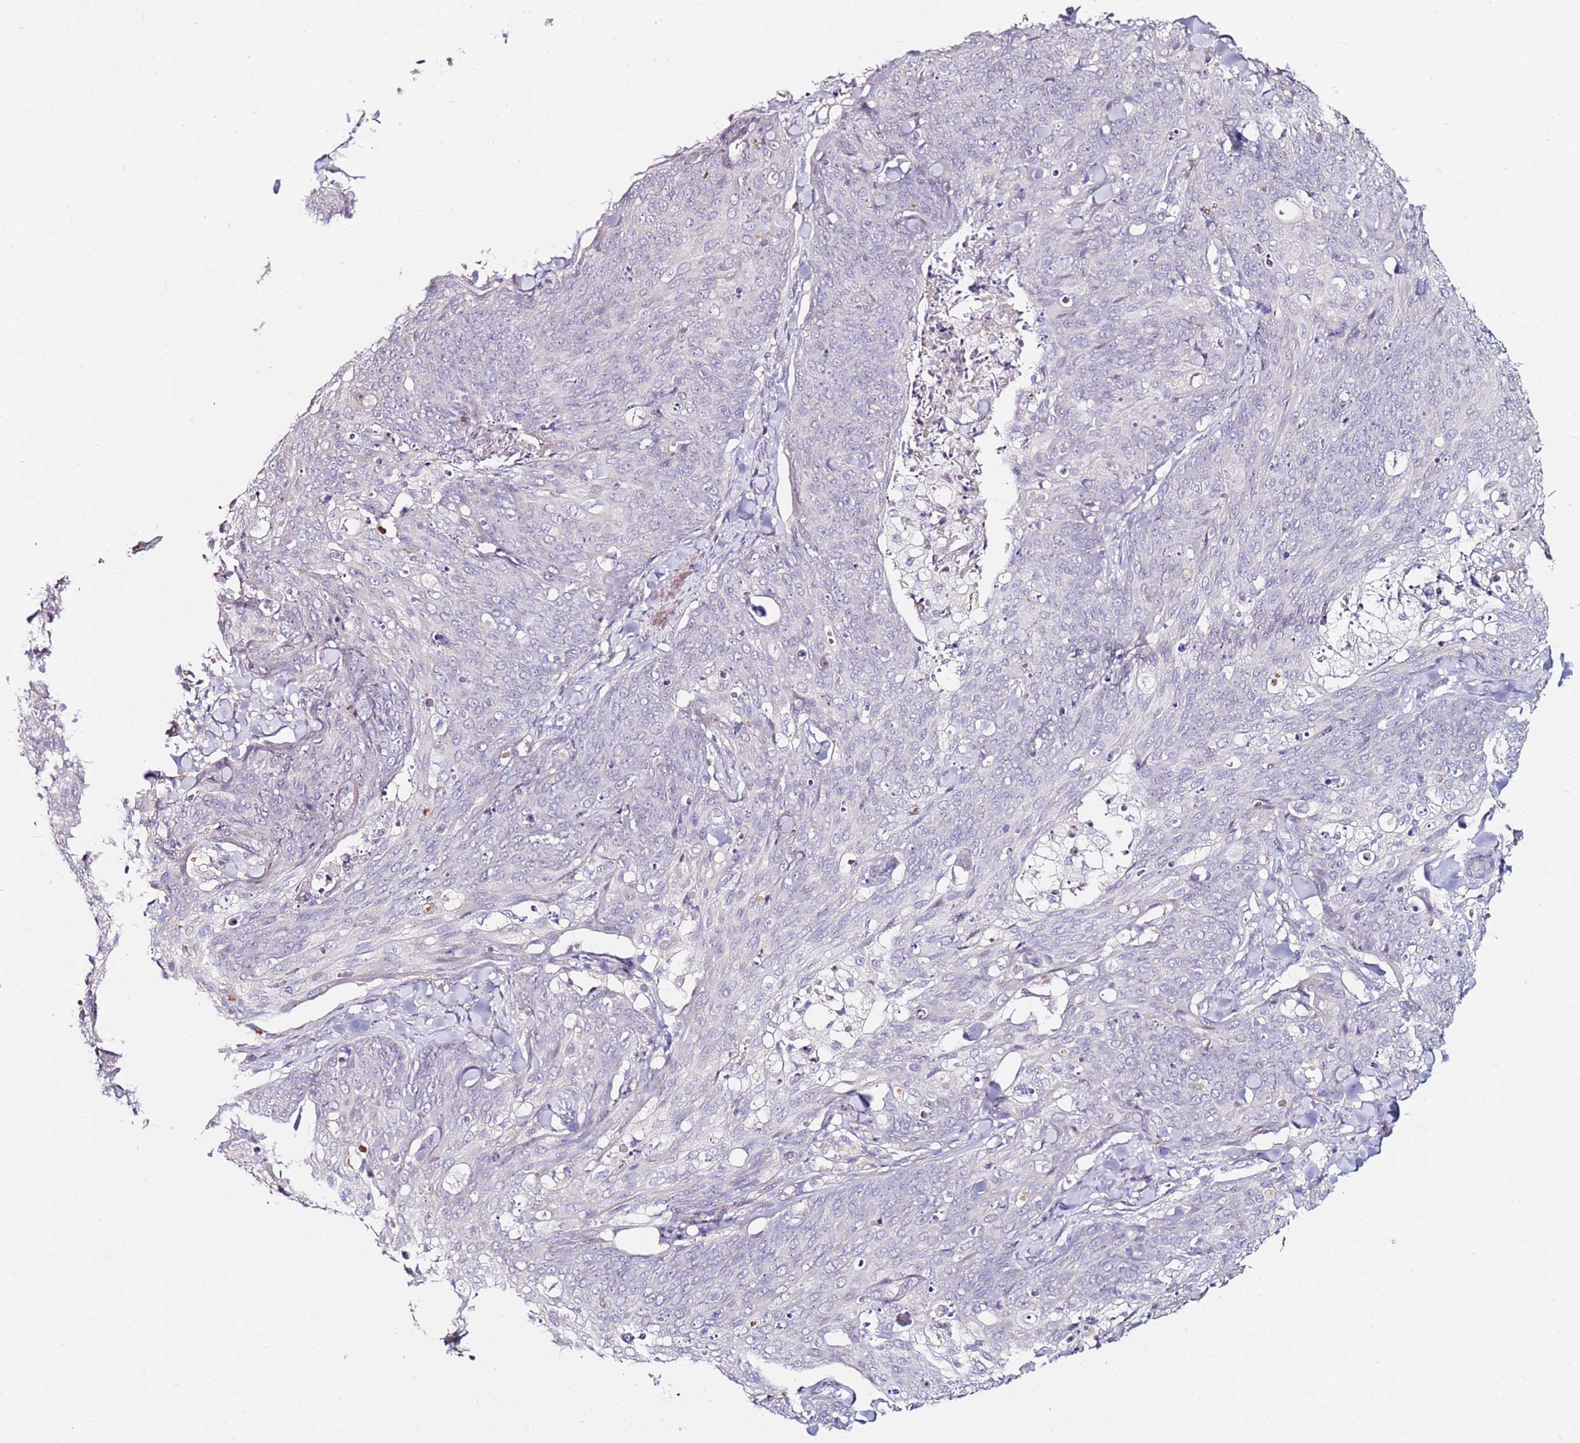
{"staining": {"intensity": "negative", "quantity": "none", "location": "none"}, "tissue": "skin cancer", "cell_type": "Tumor cells", "image_type": "cancer", "snomed": [{"axis": "morphology", "description": "Squamous cell carcinoma, NOS"}, {"axis": "topography", "description": "Skin"}, {"axis": "topography", "description": "Vulva"}], "caption": "There is no significant positivity in tumor cells of skin cancer (squamous cell carcinoma).", "gene": "RARS2", "patient": {"sex": "female", "age": 85}}